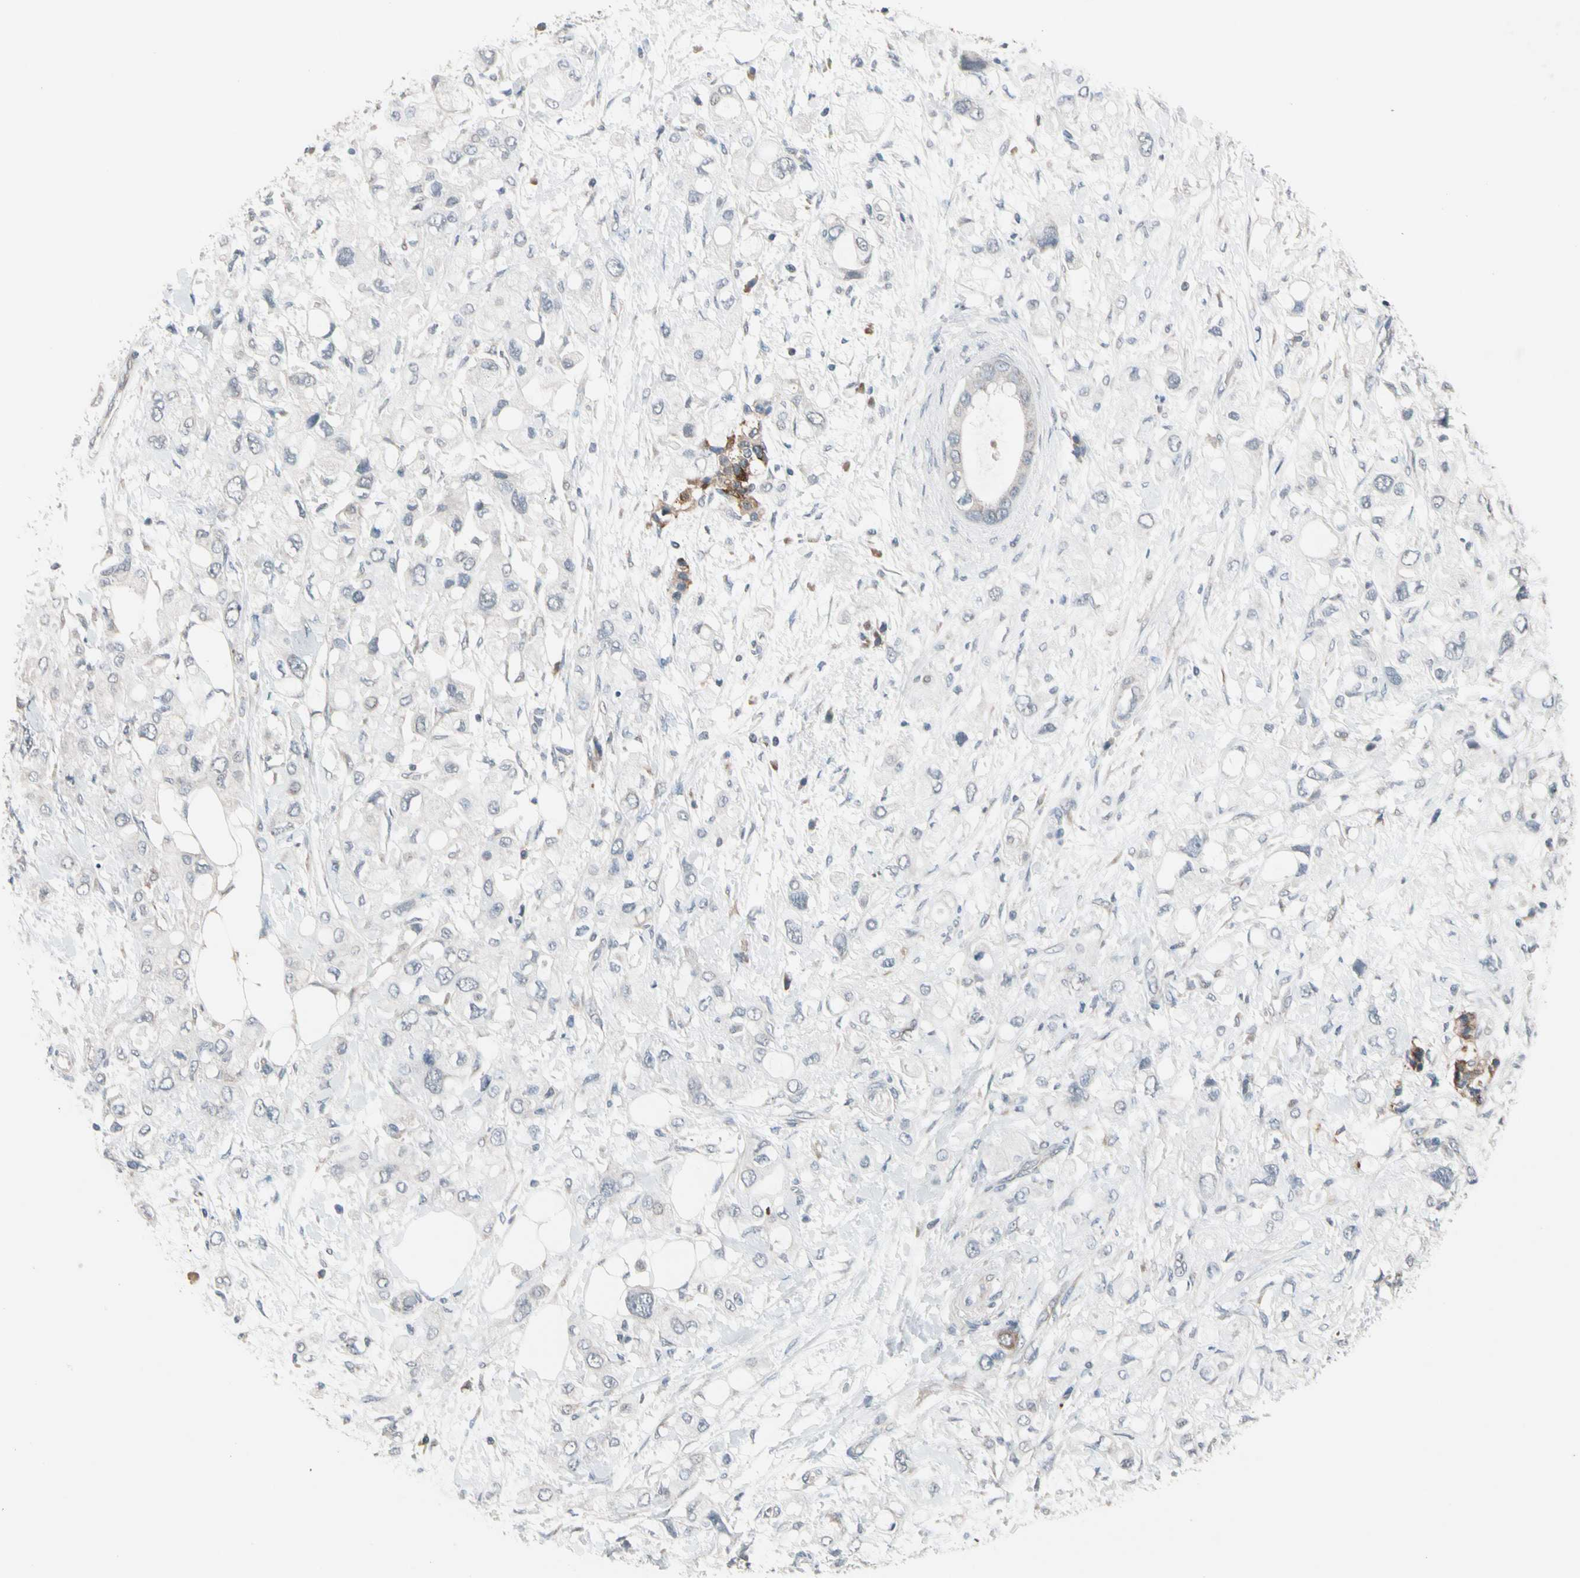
{"staining": {"intensity": "moderate", "quantity": "<25%", "location": "cytoplasmic/membranous"}, "tissue": "pancreatic cancer", "cell_type": "Tumor cells", "image_type": "cancer", "snomed": [{"axis": "morphology", "description": "Adenocarcinoma, NOS"}, {"axis": "topography", "description": "Pancreas"}], "caption": "This image reveals immunohistochemistry (IHC) staining of pancreatic cancer, with low moderate cytoplasmic/membranous expression in about <25% of tumor cells.", "gene": "SV2A", "patient": {"sex": "female", "age": 56}}